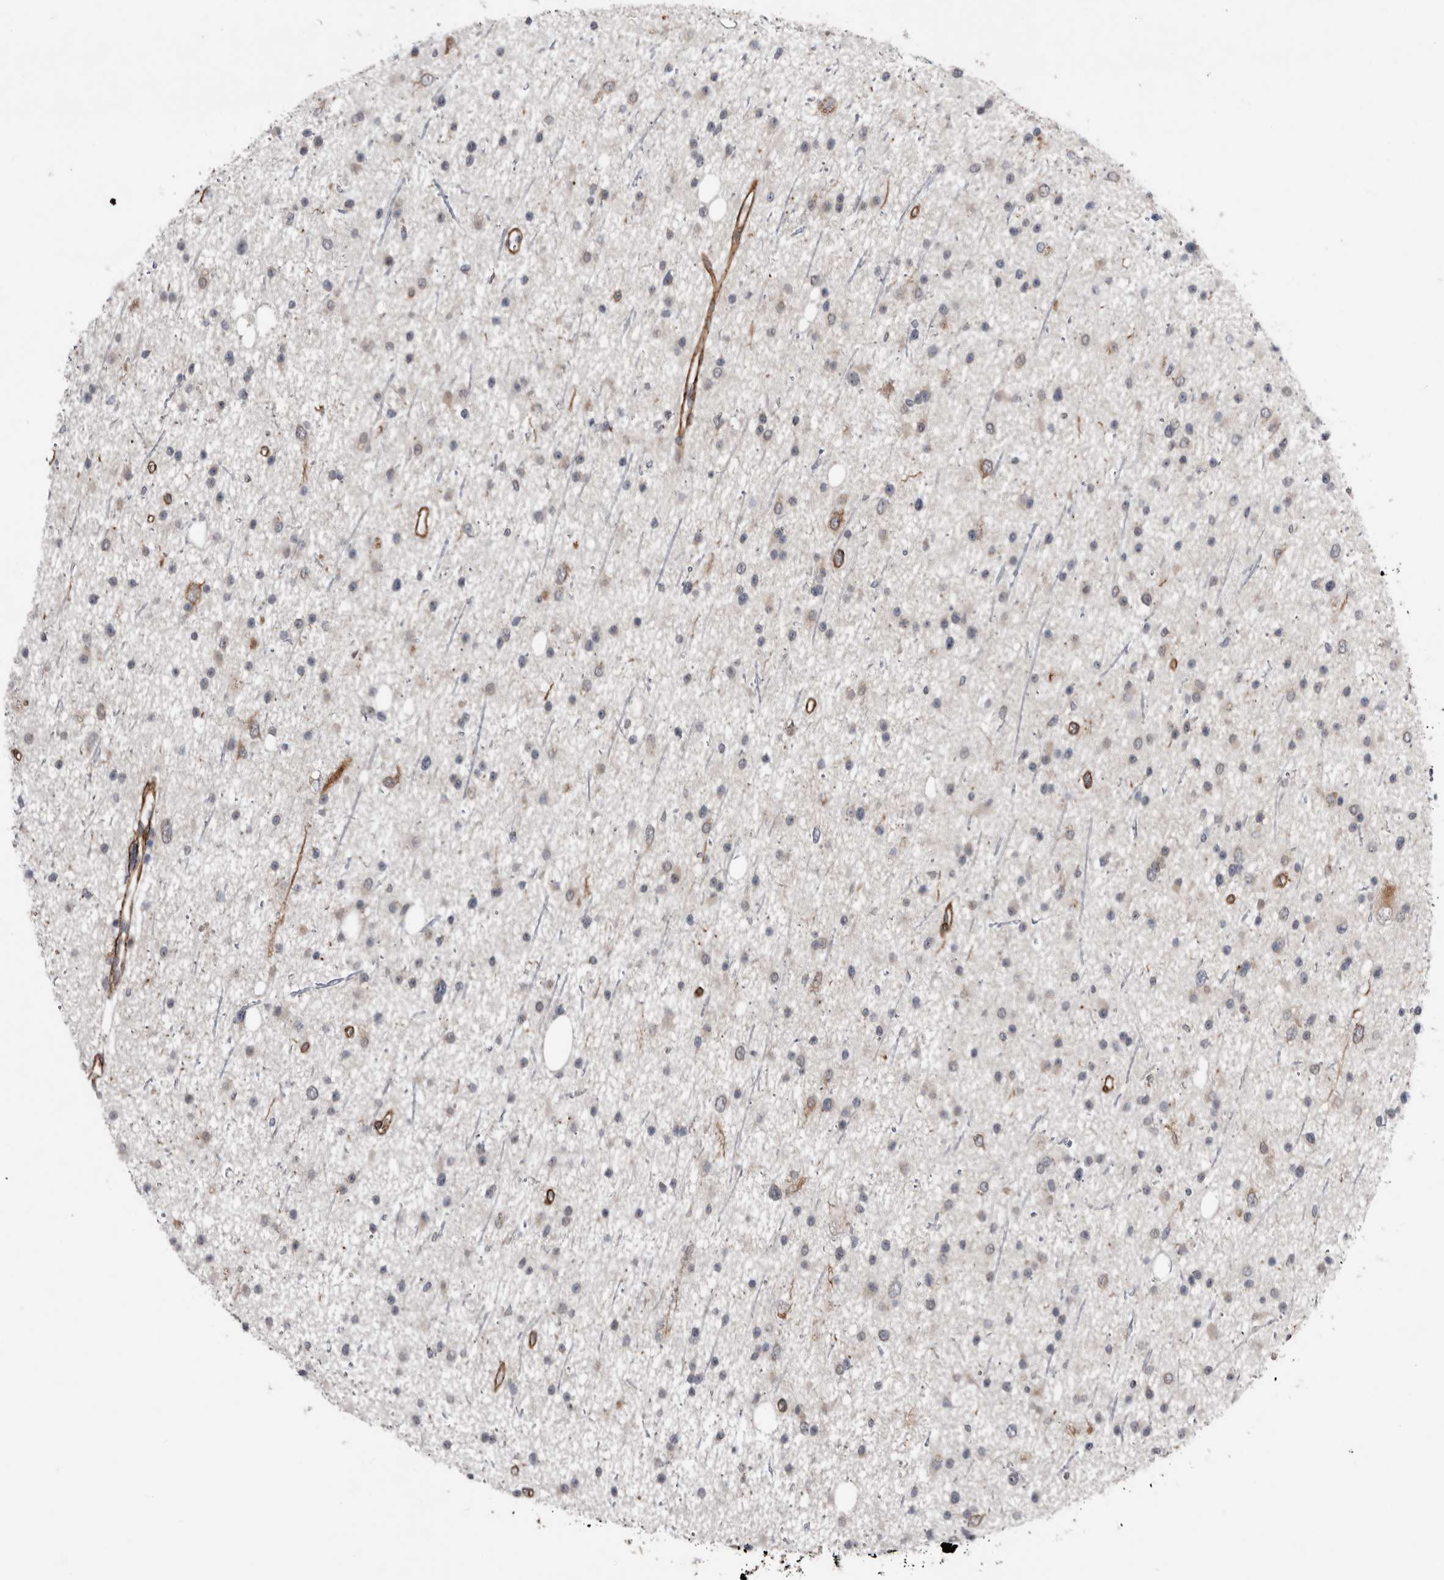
{"staining": {"intensity": "weak", "quantity": "<25%", "location": "cytoplasmic/membranous"}, "tissue": "glioma", "cell_type": "Tumor cells", "image_type": "cancer", "snomed": [{"axis": "morphology", "description": "Glioma, malignant, Low grade"}, {"axis": "topography", "description": "Cerebral cortex"}], "caption": "High power microscopy image of an immunohistochemistry (IHC) image of glioma, revealing no significant staining in tumor cells.", "gene": "RANBP17", "patient": {"sex": "female", "age": 39}}